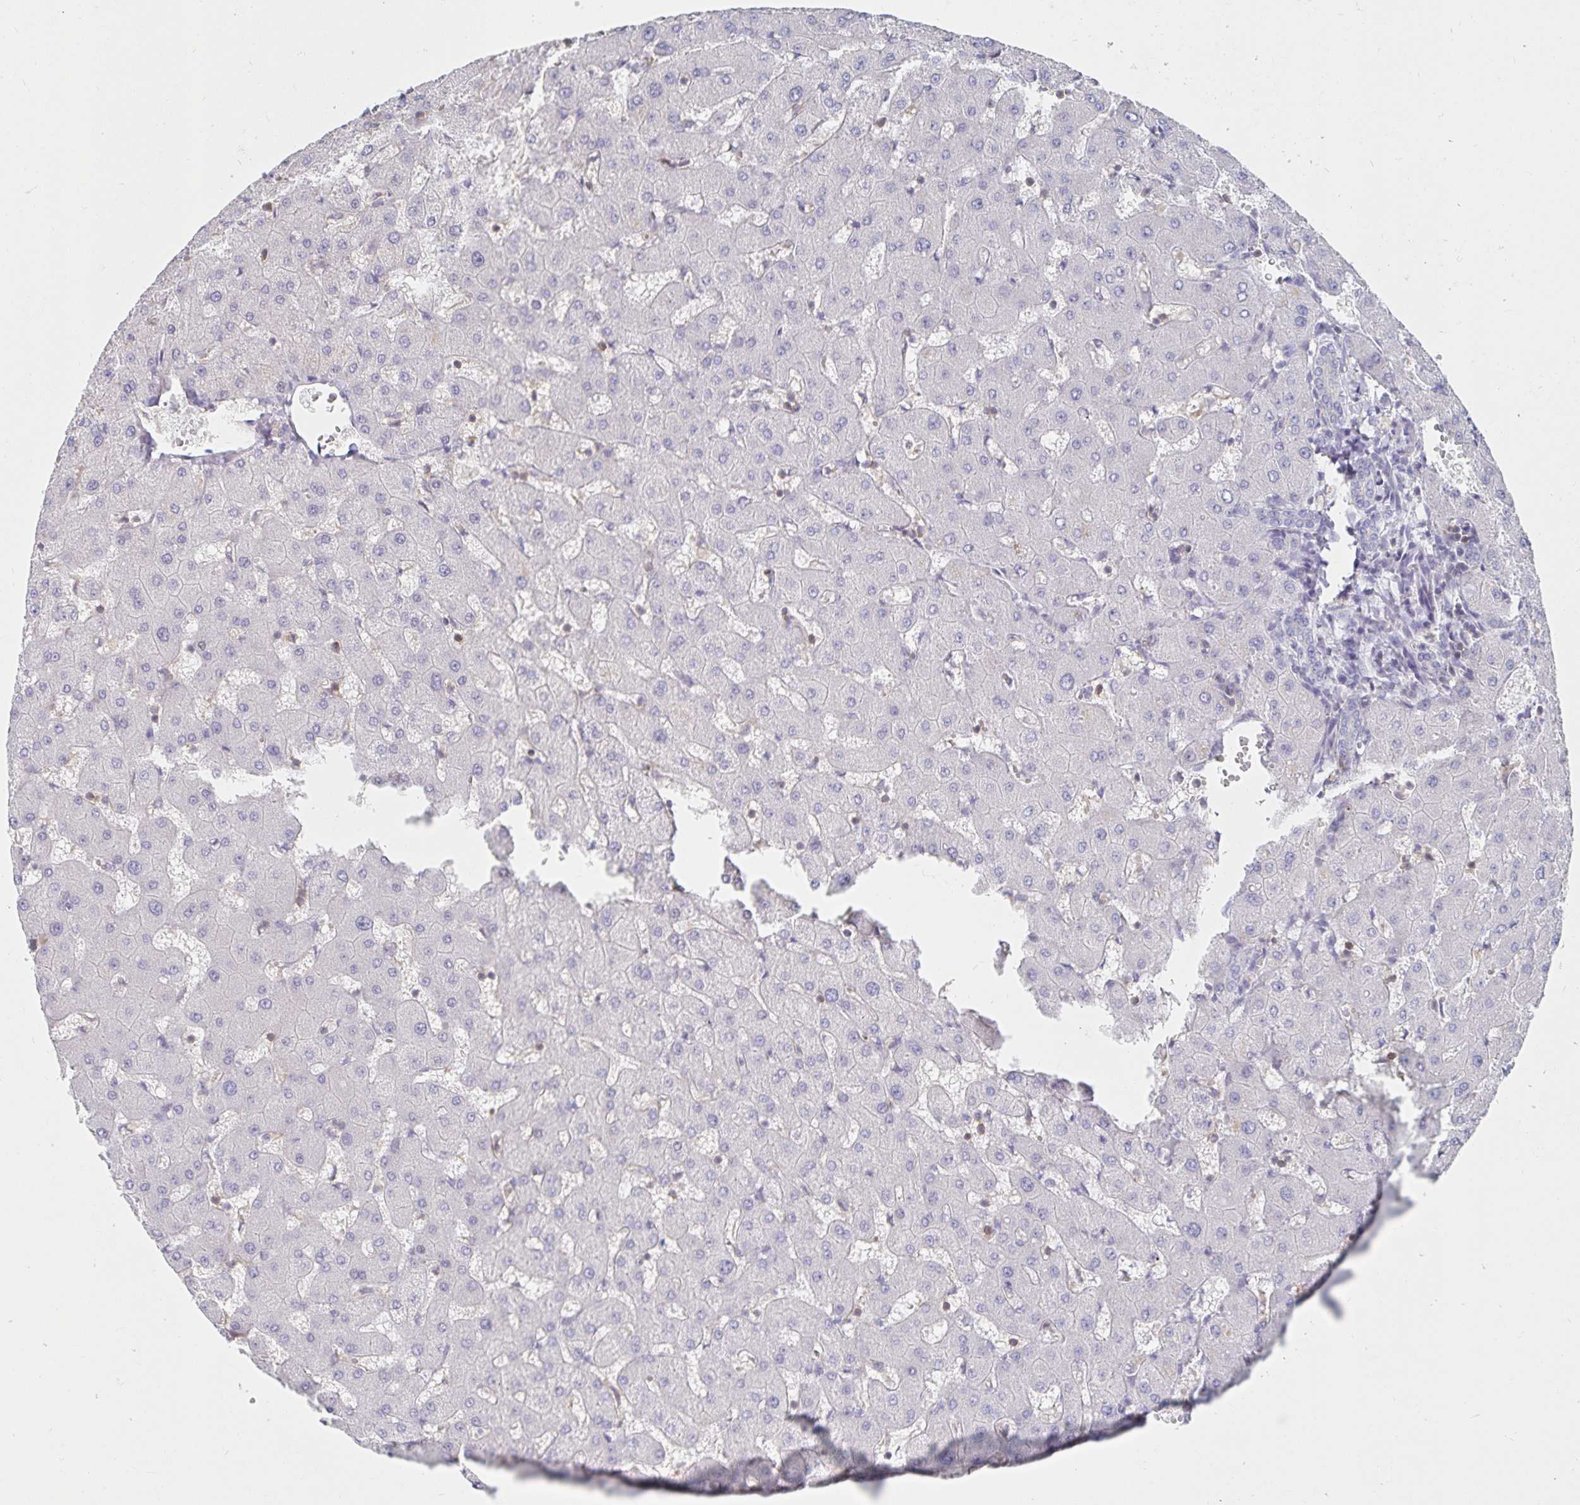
{"staining": {"intensity": "negative", "quantity": "none", "location": "none"}, "tissue": "liver", "cell_type": "Cholangiocytes", "image_type": "normal", "snomed": [{"axis": "morphology", "description": "Normal tissue, NOS"}, {"axis": "topography", "description": "Liver"}], "caption": "This is a photomicrograph of immunohistochemistry staining of unremarkable liver, which shows no expression in cholangiocytes. (Brightfield microscopy of DAB immunohistochemistry at high magnification).", "gene": "PIK3CD", "patient": {"sex": "female", "age": 63}}